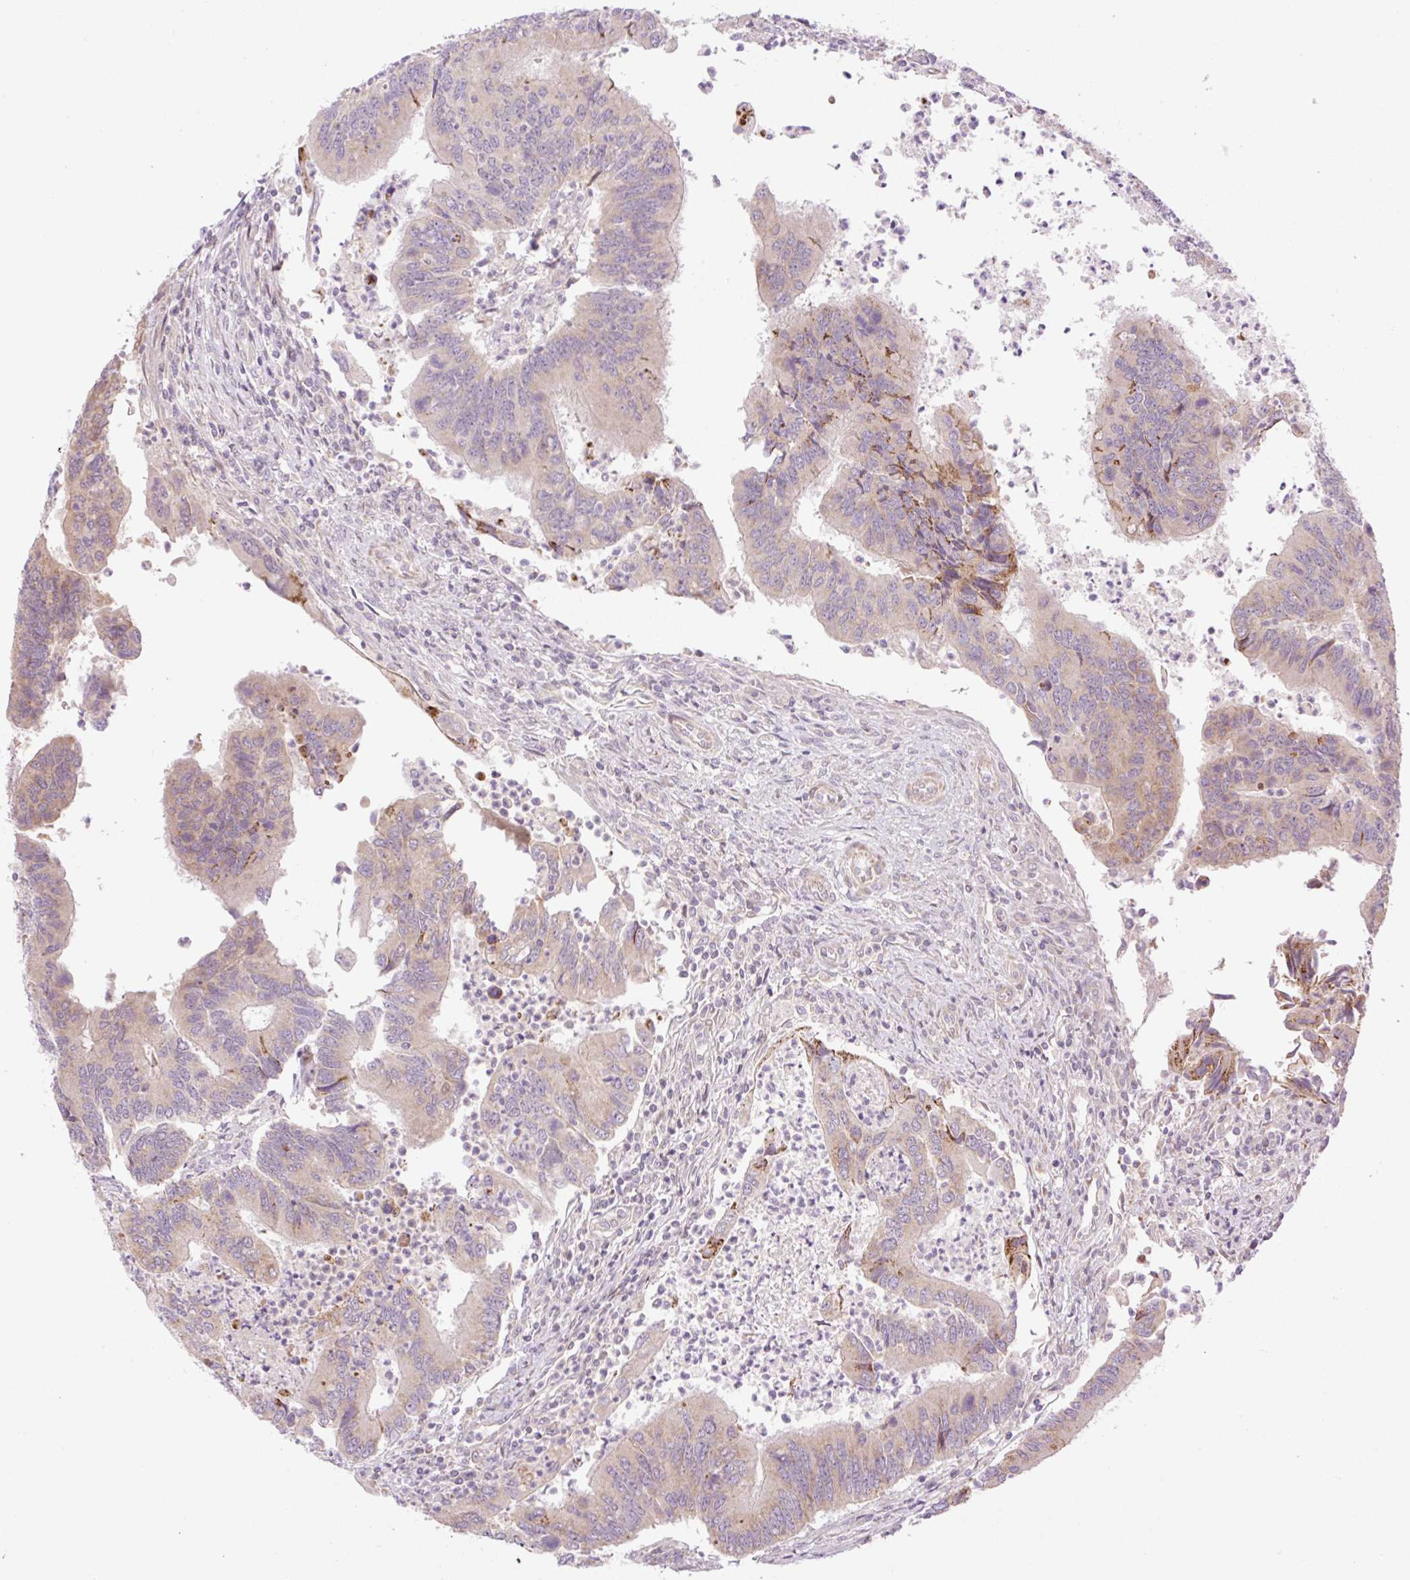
{"staining": {"intensity": "moderate", "quantity": "<25%", "location": "cytoplasmic/membranous"}, "tissue": "colorectal cancer", "cell_type": "Tumor cells", "image_type": "cancer", "snomed": [{"axis": "morphology", "description": "Adenocarcinoma, NOS"}, {"axis": "topography", "description": "Colon"}], "caption": "Immunohistochemistry (IHC) (DAB) staining of human colorectal cancer (adenocarcinoma) exhibits moderate cytoplasmic/membranous protein staining in approximately <25% of tumor cells. (Brightfield microscopy of DAB IHC at high magnification).", "gene": "ZNF394", "patient": {"sex": "female", "age": 67}}